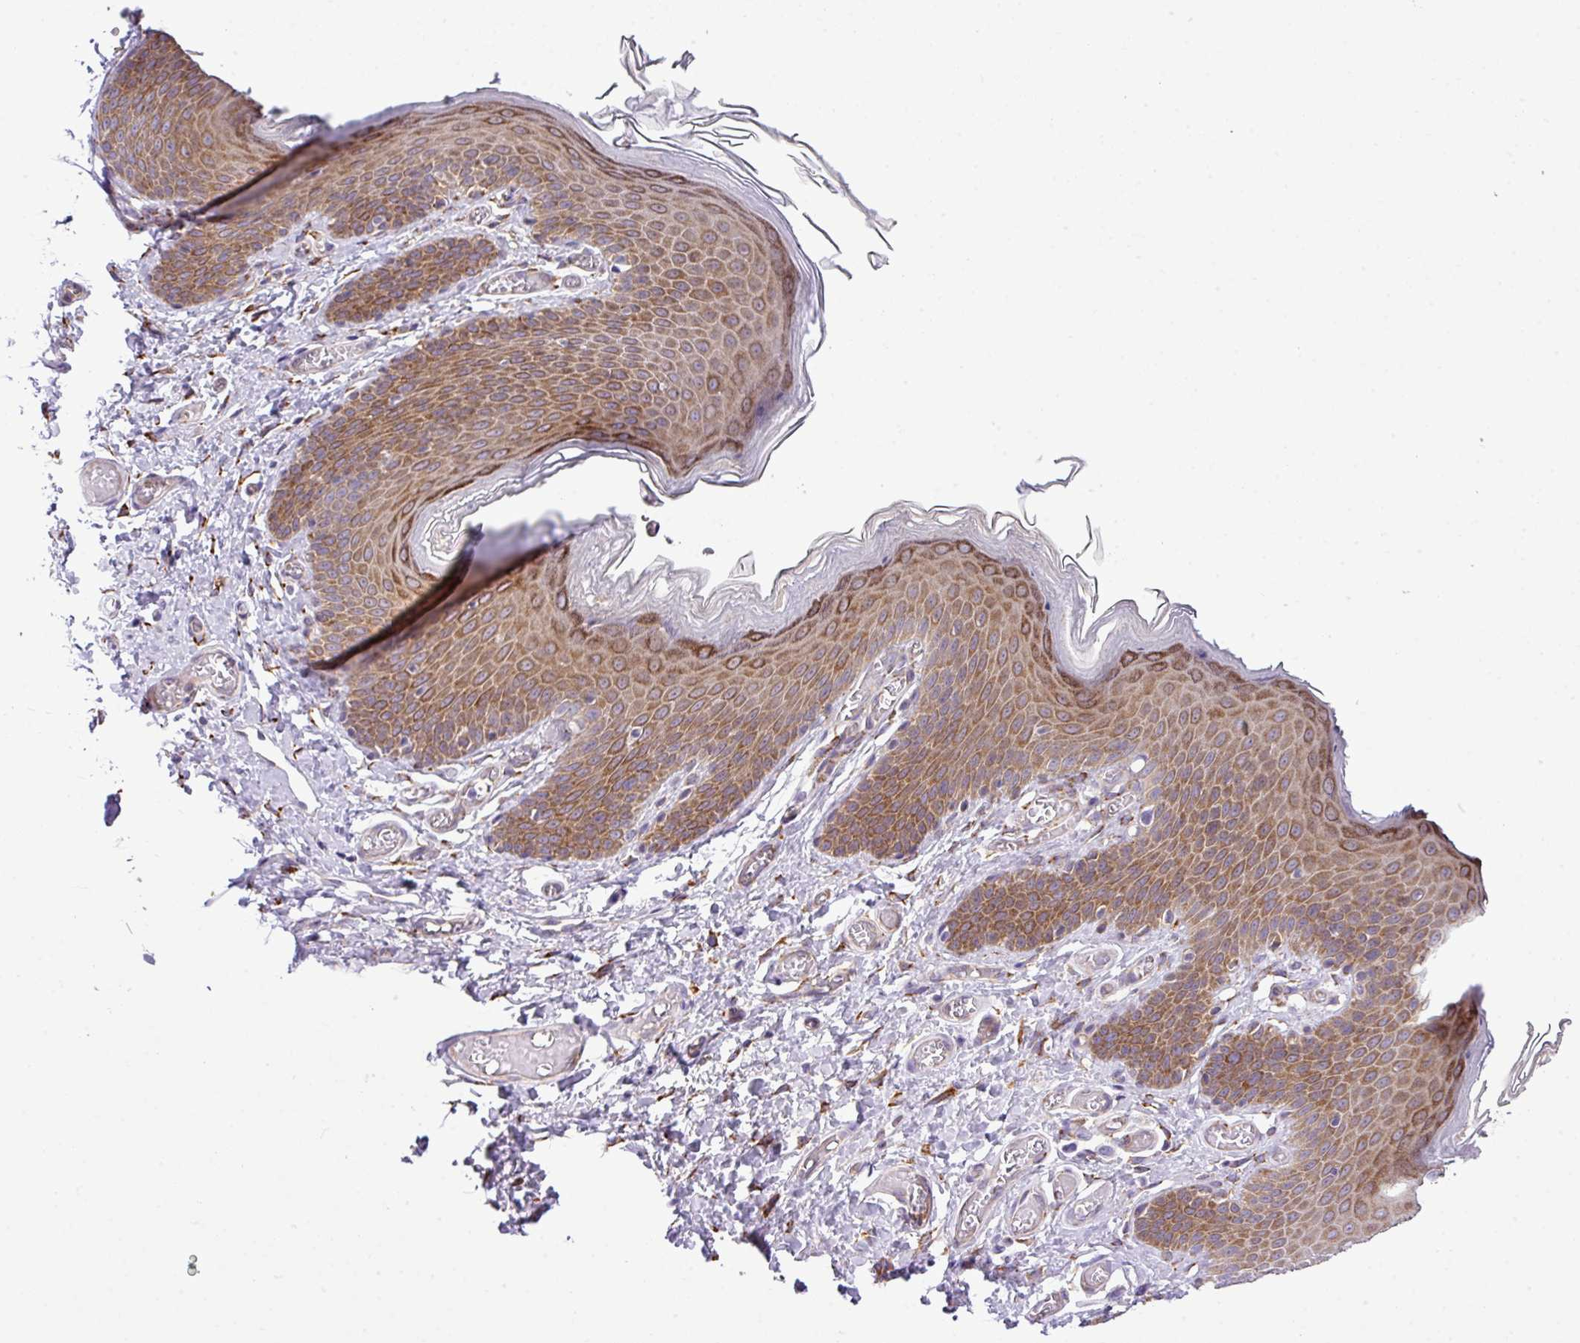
{"staining": {"intensity": "strong", "quantity": ">75%", "location": "cytoplasmic/membranous"}, "tissue": "skin", "cell_type": "Epidermal cells", "image_type": "normal", "snomed": [{"axis": "morphology", "description": "Normal tissue, NOS"}, {"axis": "topography", "description": "Anal"}], "caption": "This micrograph exhibits benign skin stained with IHC to label a protein in brown. The cytoplasmic/membranous of epidermal cells show strong positivity for the protein. Nuclei are counter-stained blue.", "gene": "CFAP97", "patient": {"sex": "female", "age": 40}}